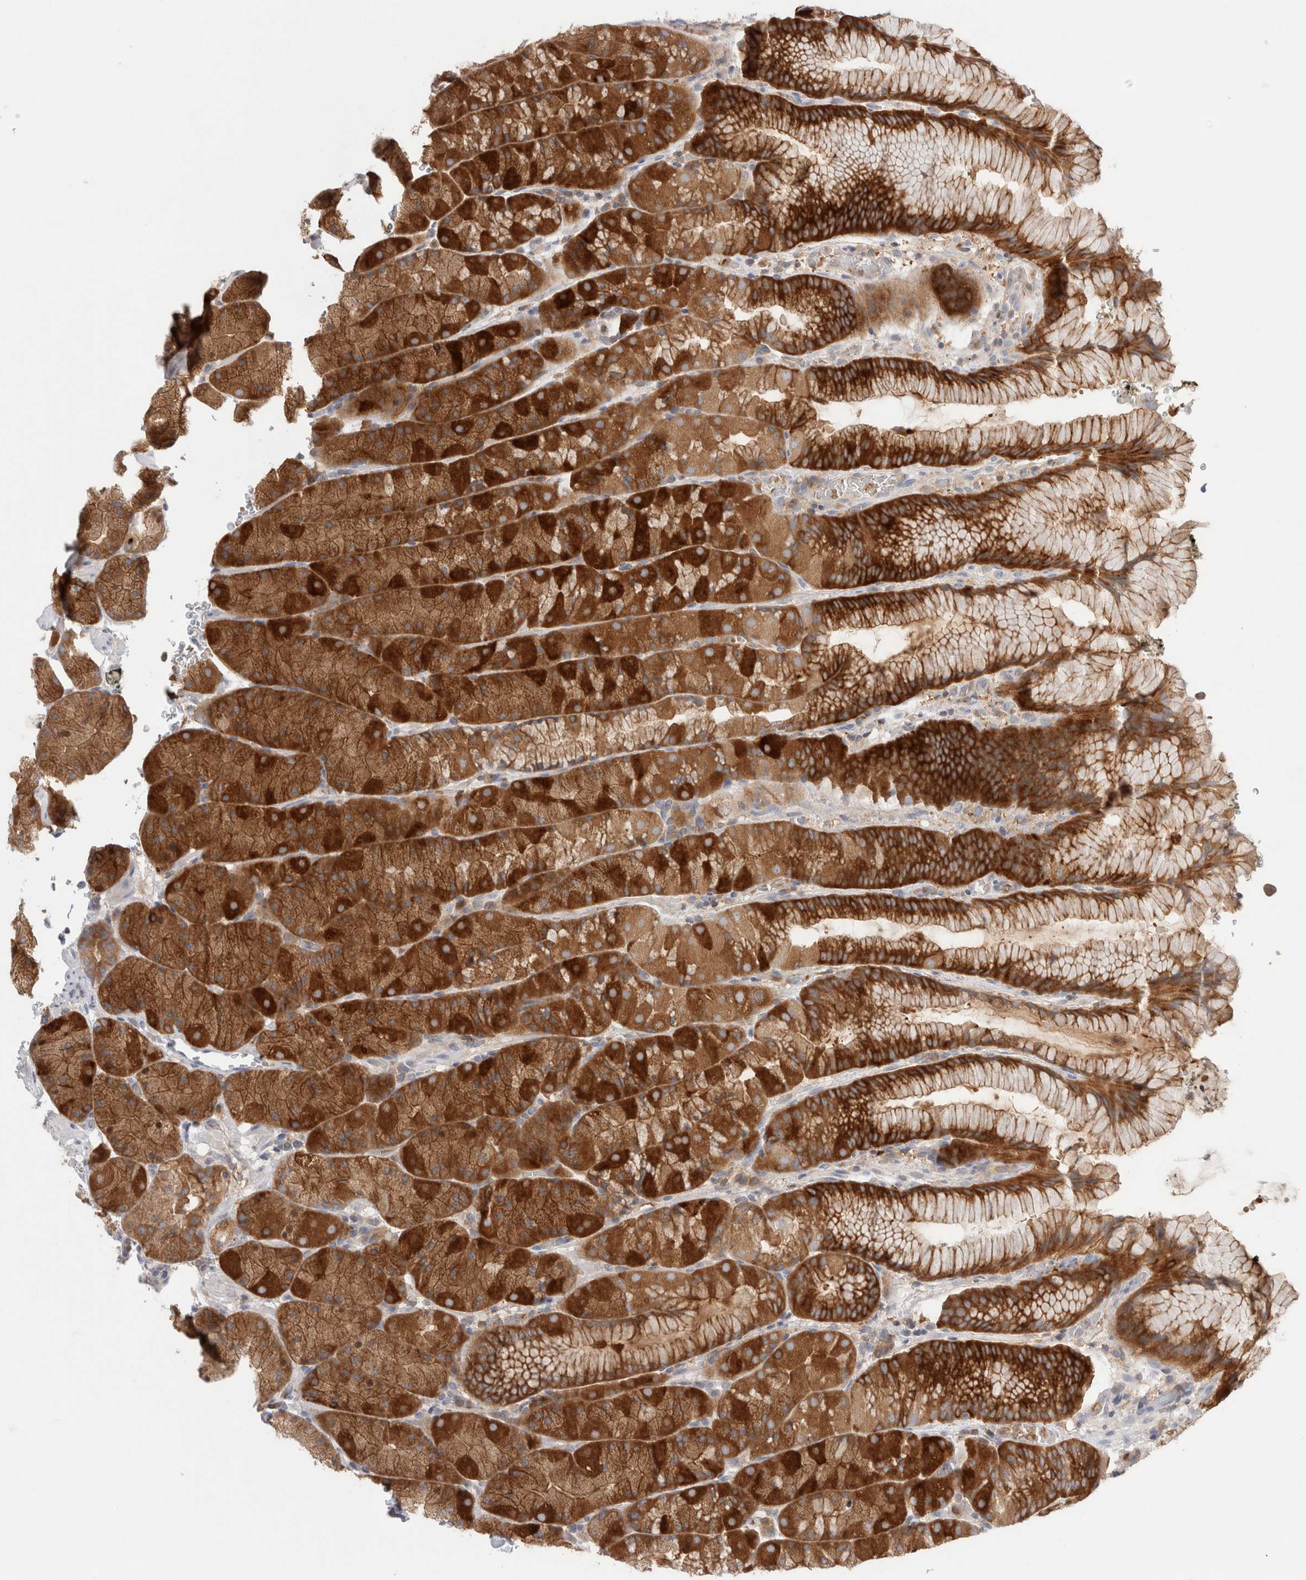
{"staining": {"intensity": "strong", "quantity": ">75%", "location": "cytoplasmic/membranous"}, "tissue": "stomach", "cell_type": "Glandular cells", "image_type": "normal", "snomed": [{"axis": "morphology", "description": "Normal tissue, NOS"}, {"axis": "topography", "description": "Stomach, upper"}, {"axis": "topography", "description": "Stomach"}], "caption": "Strong cytoplasmic/membranous expression for a protein is present in about >75% of glandular cells of benign stomach using immunohistochemistry (IHC).", "gene": "KLHL14", "patient": {"sex": "male", "age": 48}}